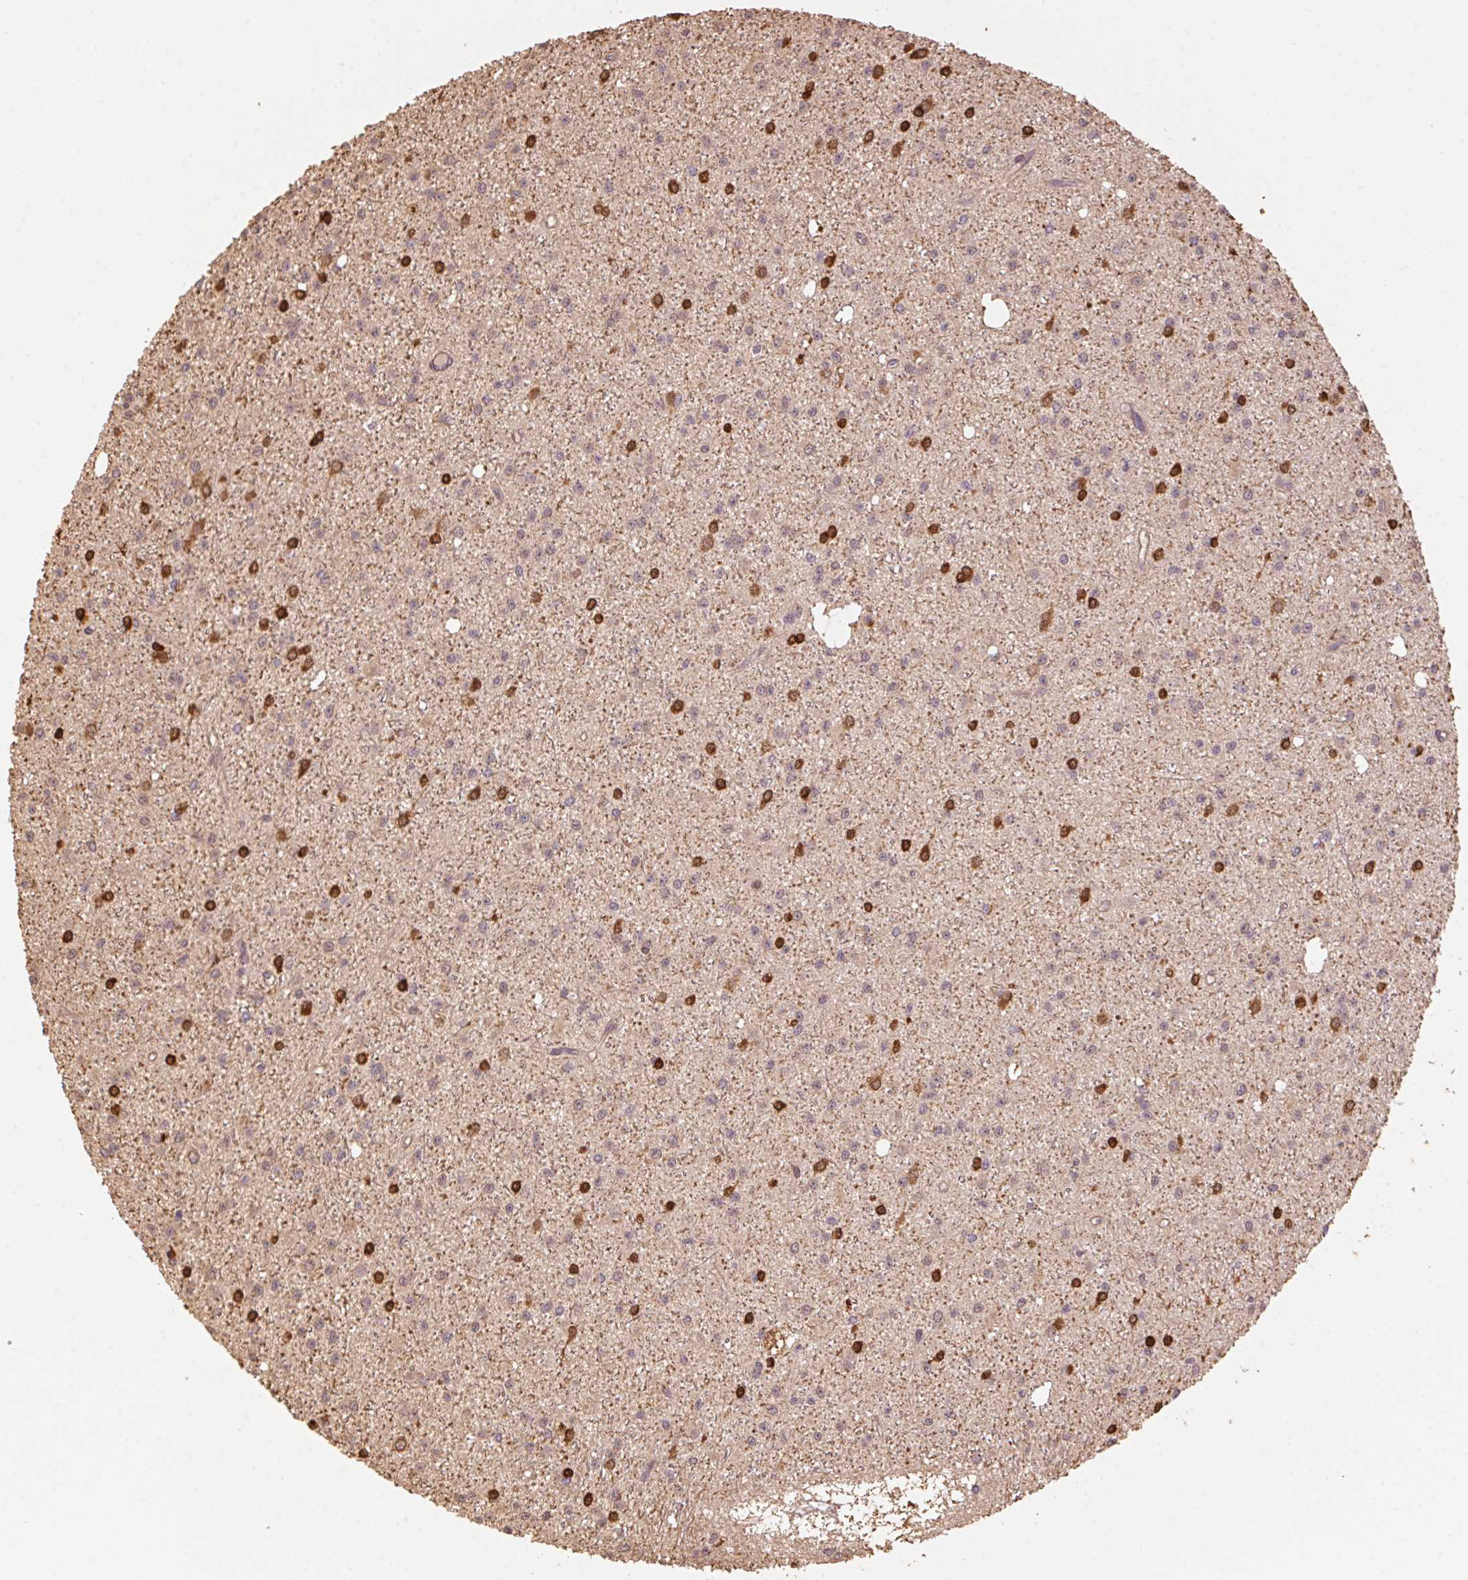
{"staining": {"intensity": "strong", "quantity": "<25%", "location": "cytoplasmic/membranous,nuclear"}, "tissue": "glioma", "cell_type": "Tumor cells", "image_type": "cancer", "snomed": [{"axis": "morphology", "description": "Glioma, malignant, Low grade"}, {"axis": "topography", "description": "Brain"}], "caption": "This image exhibits malignant glioma (low-grade) stained with immunohistochemistry (IHC) to label a protein in brown. The cytoplasmic/membranous and nuclear of tumor cells show strong positivity for the protein. Nuclei are counter-stained blue.", "gene": "QDPR", "patient": {"sex": "male", "age": 27}}